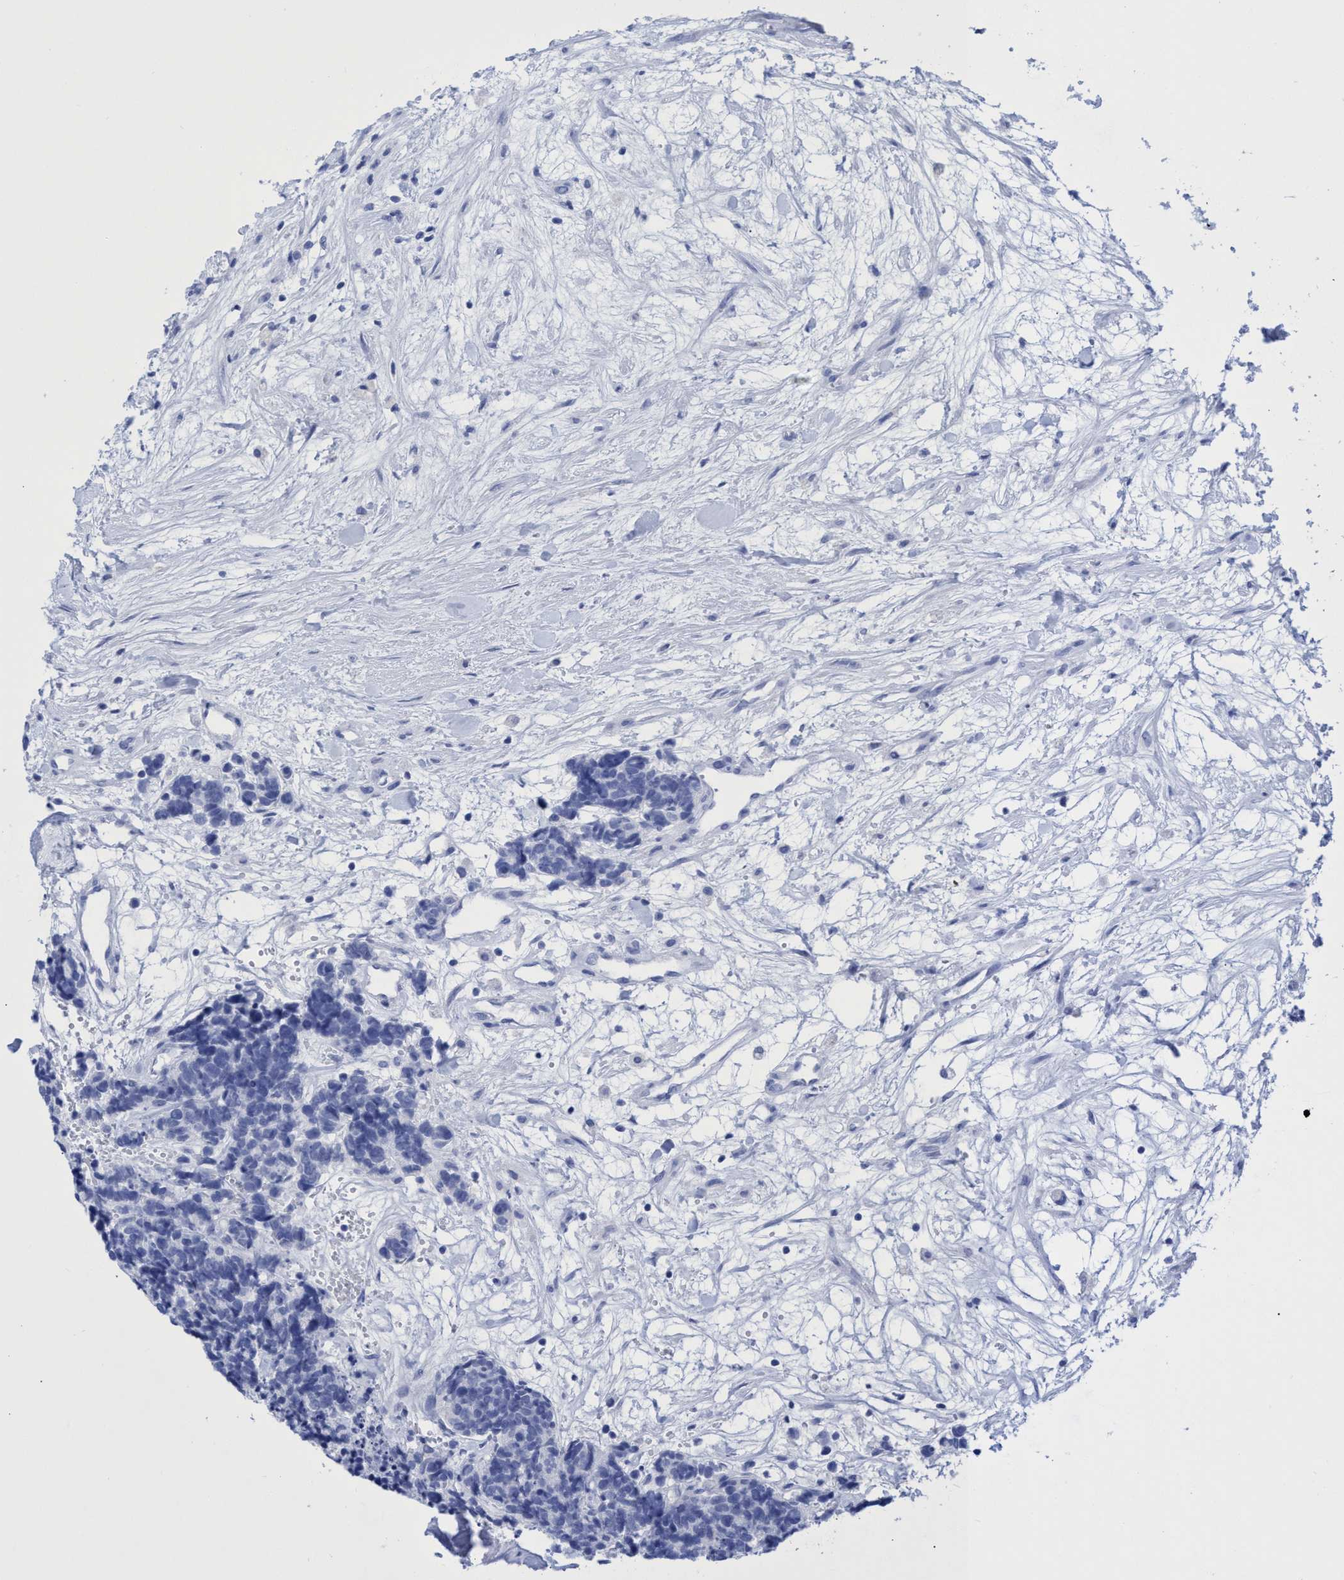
{"staining": {"intensity": "negative", "quantity": "none", "location": "none"}, "tissue": "carcinoid", "cell_type": "Tumor cells", "image_type": "cancer", "snomed": [{"axis": "morphology", "description": "Carcinoma, NOS"}, {"axis": "morphology", "description": "Carcinoid, malignant, NOS"}, {"axis": "topography", "description": "Urinary bladder"}], "caption": "A histopathology image of human carcinoid is negative for staining in tumor cells.", "gene": "INSL6", "patient": {"sex": "male", "age": 57}}